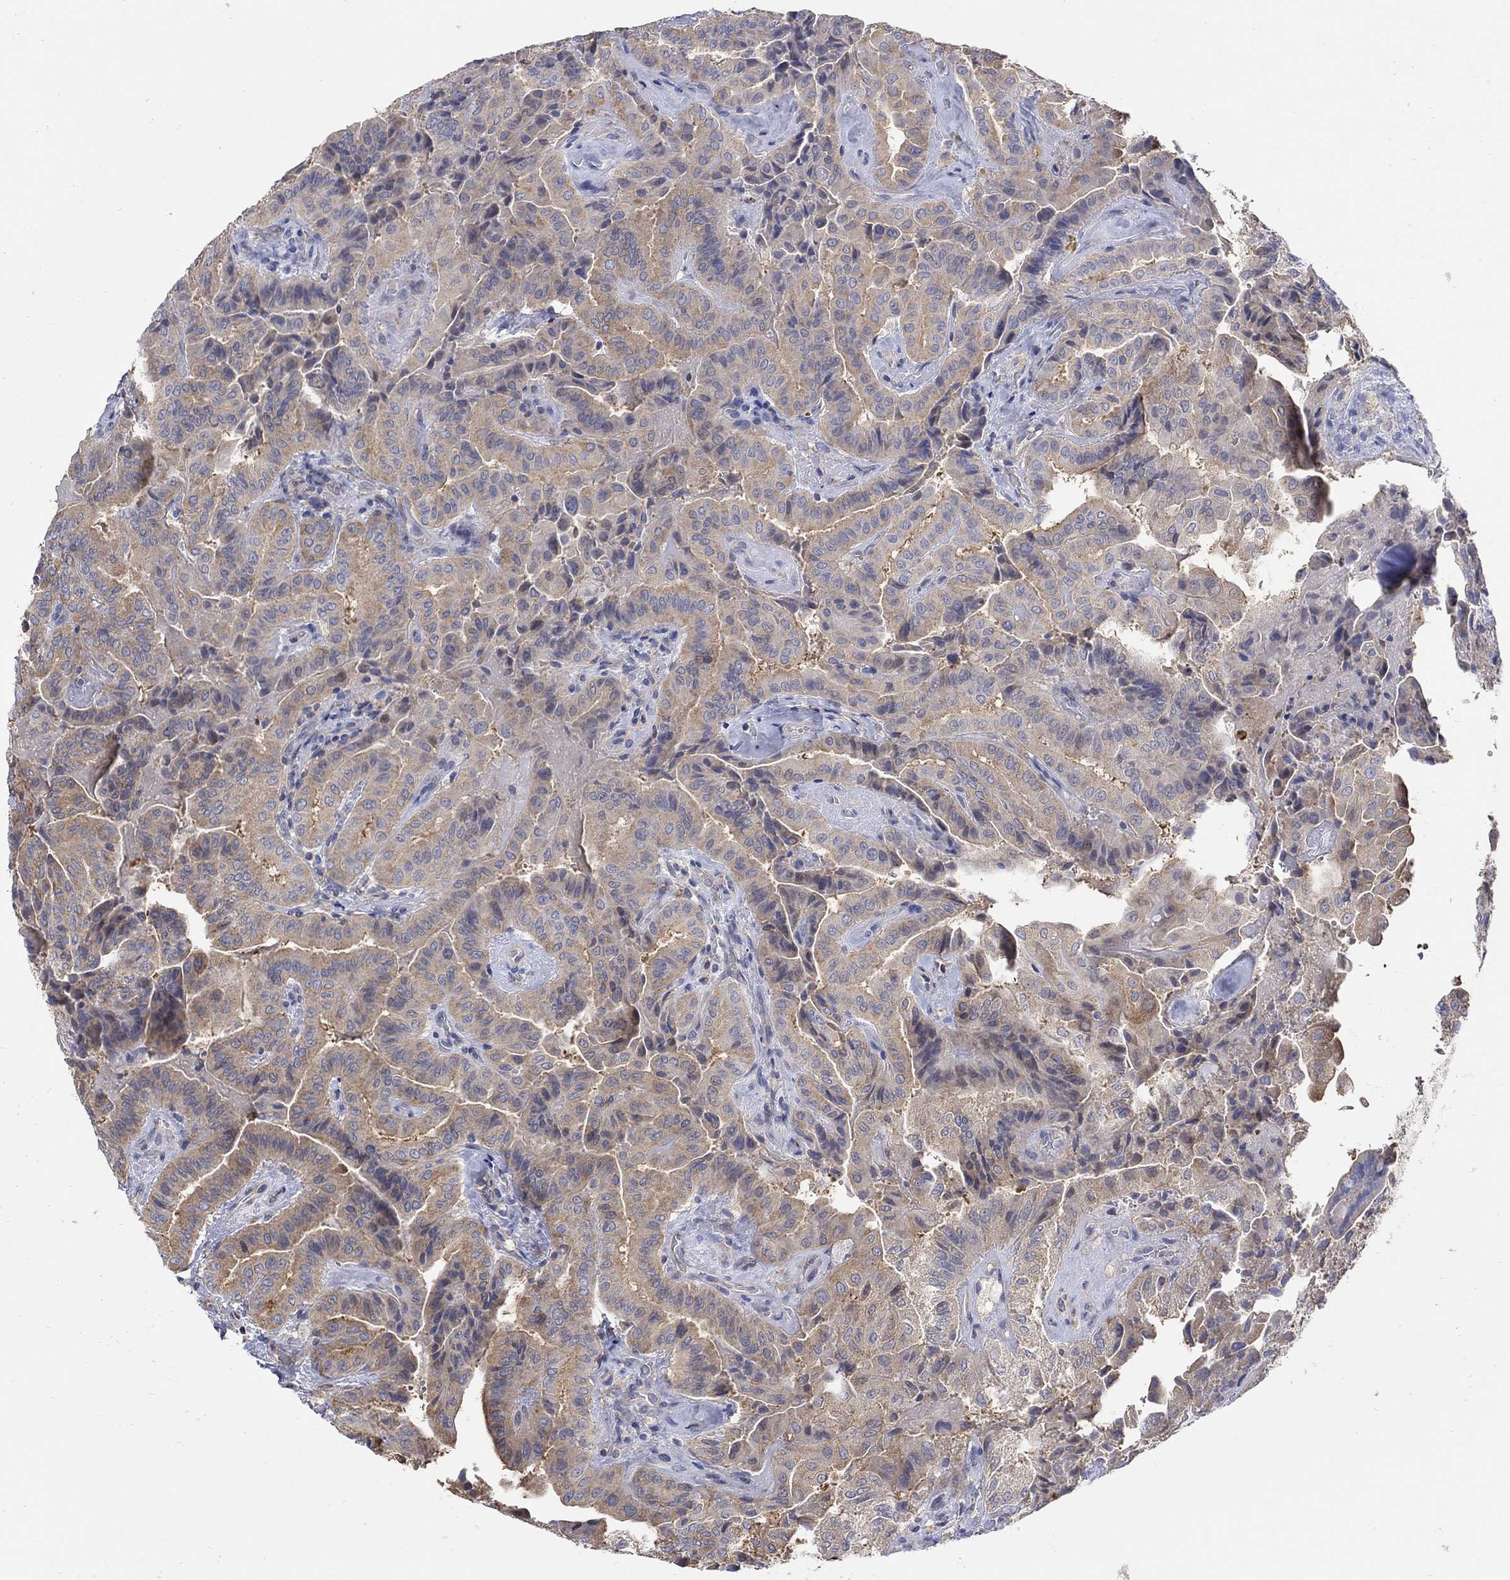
{"staining": {"intensity": "weak", "quantity": ">75%", "location": "cytoplasmic/membranous"}, "tissue": "thyroid cancer", "cell_type": "Tumor cells", "image_type": "cancer", "snomed": [{"axis": "morphology", "description": "Papillary adenocarcinoma, NOS"}, {"axis": "topography", "description": "Thyroid gland"}], "caption": "Immunohistochemistry (IHC) staining of papillary adenocarcinoma (thyroid), which demonstrates low levels of weak cytoplasmic/membranous positivity in approximately >75% of tumor cells indicating weak cytoplasmic/membranous protein staining. The staining was performed using DAB (brown) for protein detection and nuclei were counterstained in hematoxylin (blue).", "gene": "TEKT3", "patient": {"sex": "female", "age": 68}}